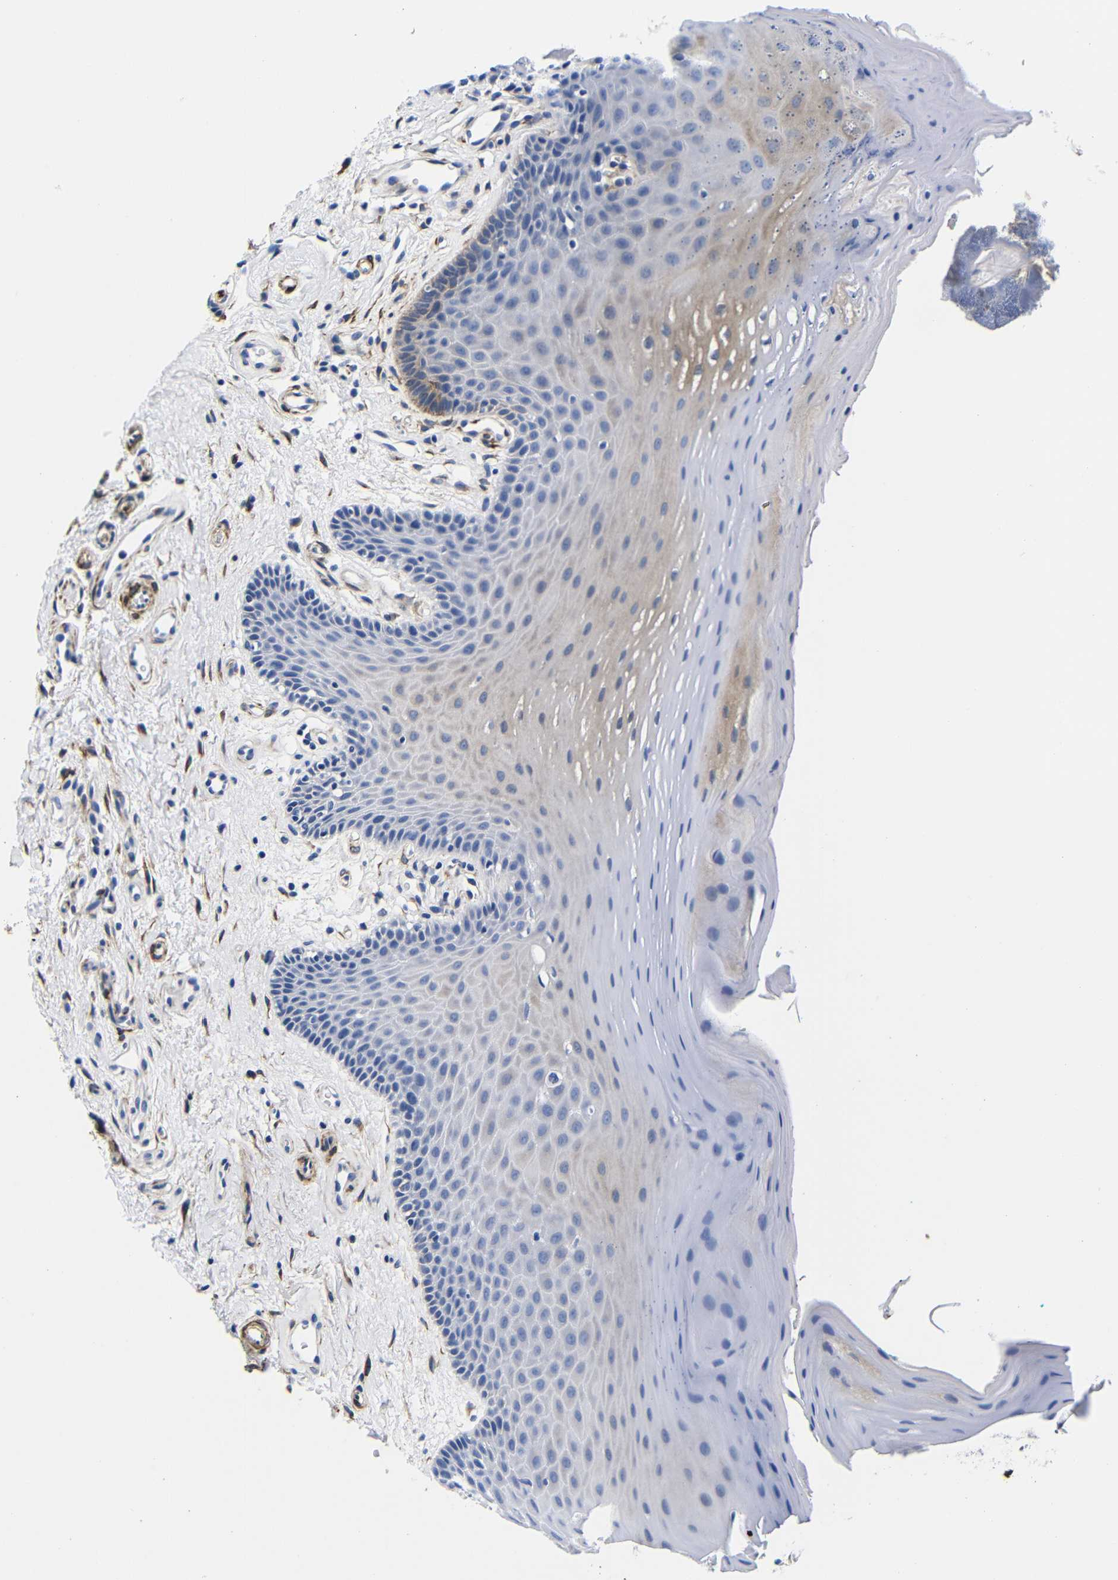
{"staining": {"intensity": "weak", "quantity": "25%-75%", "location": "cytoplasmic/membranous"}, "tissue": "oral mucosa", "cell_type": "Squamous epithelial cells", "image_type": "normal", "snomed": [{"axis": "morphology", "description": "Normal tissue, NOS"}, {"axis": "topography", "description": "Skeletal muscle"}, {"axis": "topography", "description": "Oral tissue"}], "caption": "This histopathology image reveals IHC staining of normal oral mucosa, with low weak cytoplasmic/membranous expression in about 25%-75% of squamous epithelial cells.", "gene": "LRIG1", "patient": {"sex": "male", "age": 58}}